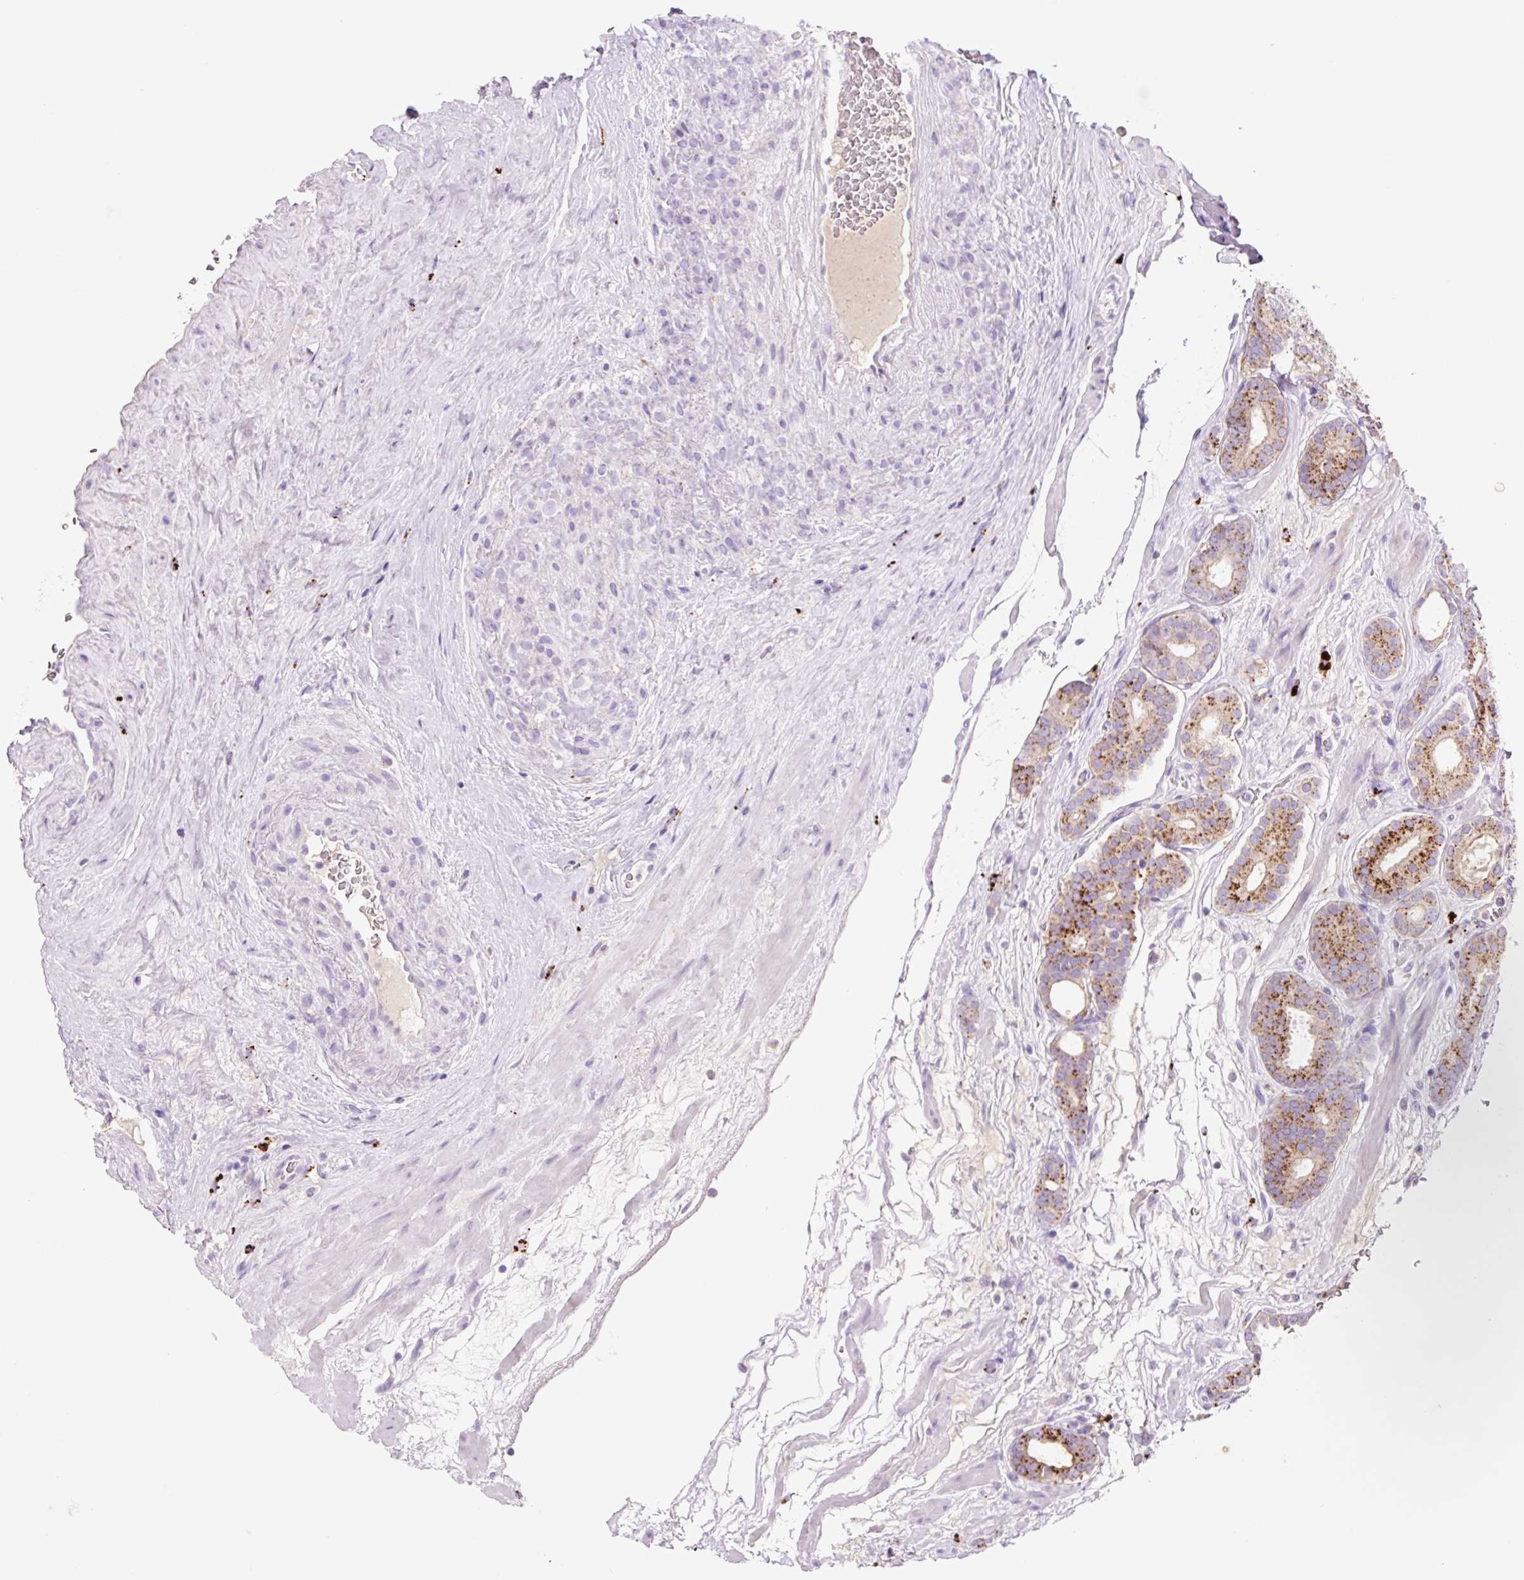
{"staining": {"intensity": "moderate", "quantity": ">75%", "location": "cytoplasmic/membranous"}, "tissue": "prostate cancer", "cell_type": "Tumor cells", "image_type": "cancer", "snomed": [{"axis": "morphology", "description": "Adenocarcinoma, High grade"}, {"axis": "topography", "description": "Prostate"}], "caption": "The image demonstrates immunohistochemical staining of prostate cancer. There is moderate cytoplasmic/membranous positivity is seen in about >75% of tumor cells.", "gene": "HEXA", "patient": {"sex": "male", "age": 66}}